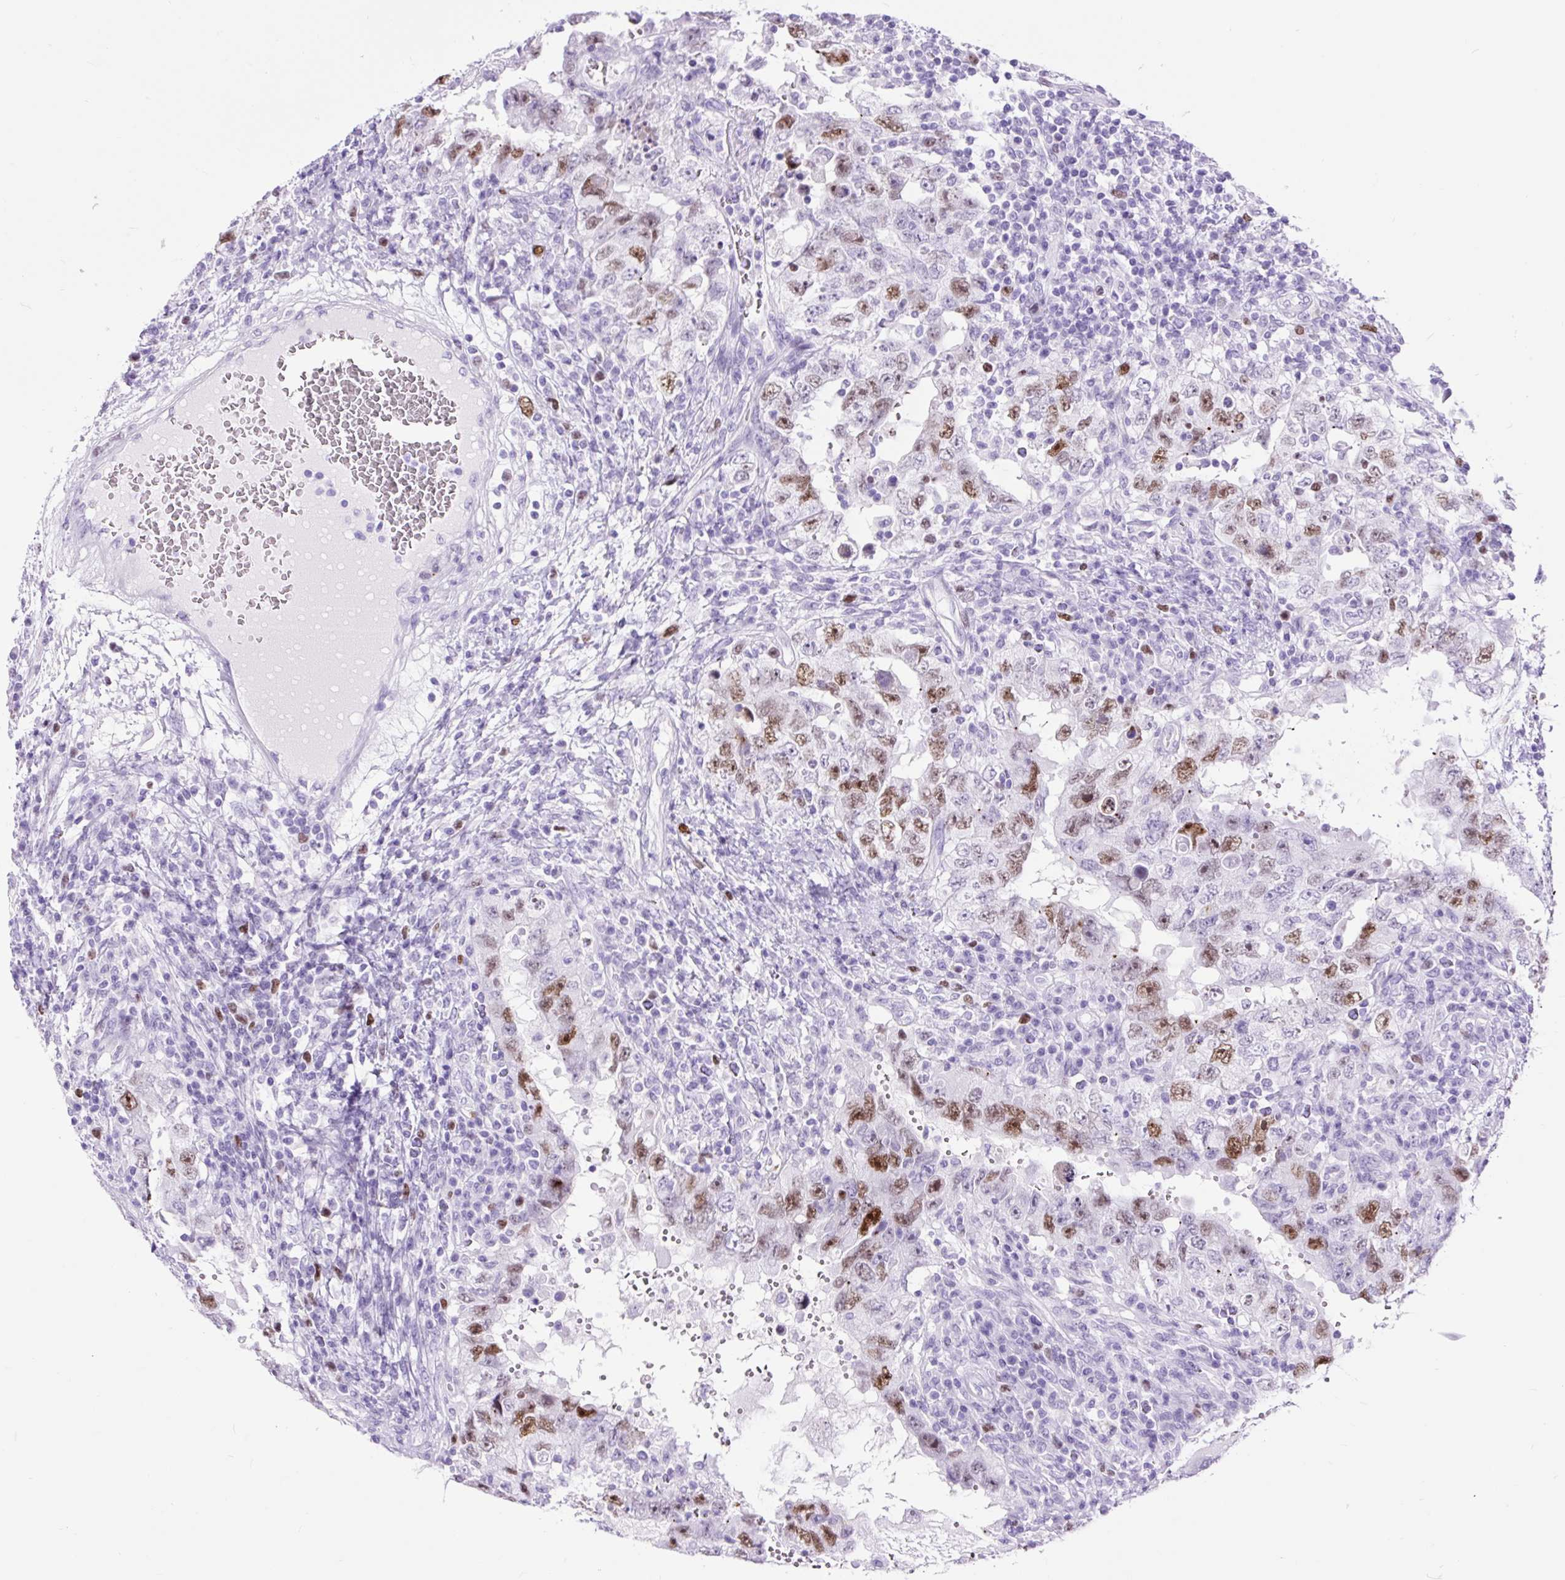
{"staining": {"intensity": "moderate", "quantity": "25%-75%", "location": "nuclear"}, "tissue": "testis cancer", "cell_type": "Tumor cells", "image_type": "cancer", "snomed": [{"axis": "morphology", "description": "Carcinoma, Embryonal, NOS"}, {"axis": "topography", "description": "Testis"}], "caption": "Moderate nuclear protein expression is present in approximately 25%-75% of tumor cells in testis embryonal carcinoma.", "gene": "RACGAP1", "patient": {"sex": "male", "age": 26}}